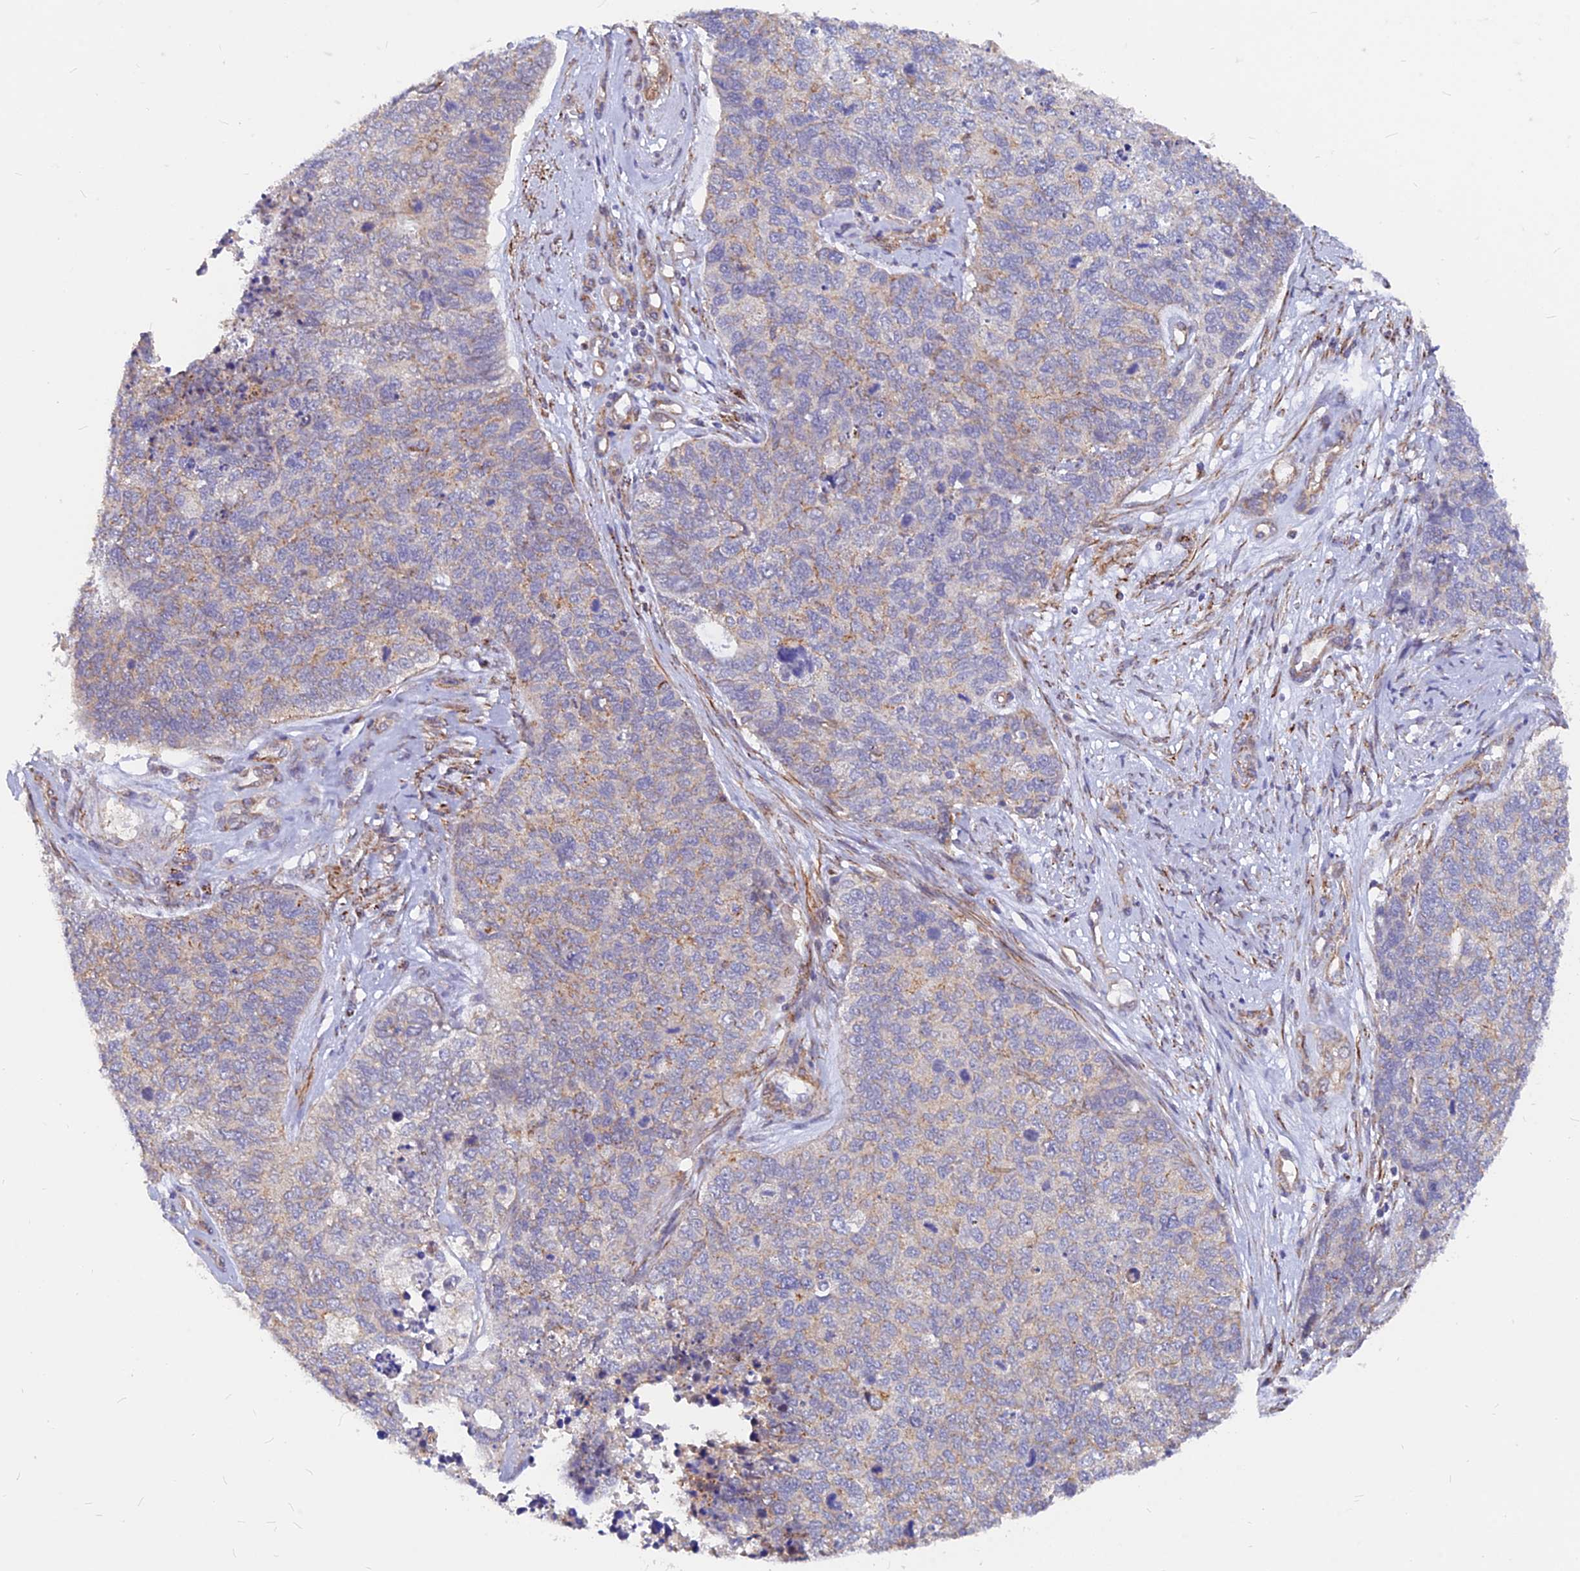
{"staining": {"intensity": "weak", "quantity": "<25%", "location": "cytoplasmic/membranous"}, "tissue": "cervical cancer", "cell_type": "Tumor cells", "image_type": "cancer", "snomed": [{"axis": "morphology", "description": "Squamous cell carcinoma, NOS"}, {"axis": "topography", "description": "Cervix"}], "caption": "Cervical cancer (squamous cell carcinoma) stained for a protein using IHC demonstrates no positivity tumor cells.", "gene": "VSTM2L", "patient": {"sex": "female", "age": 63}}